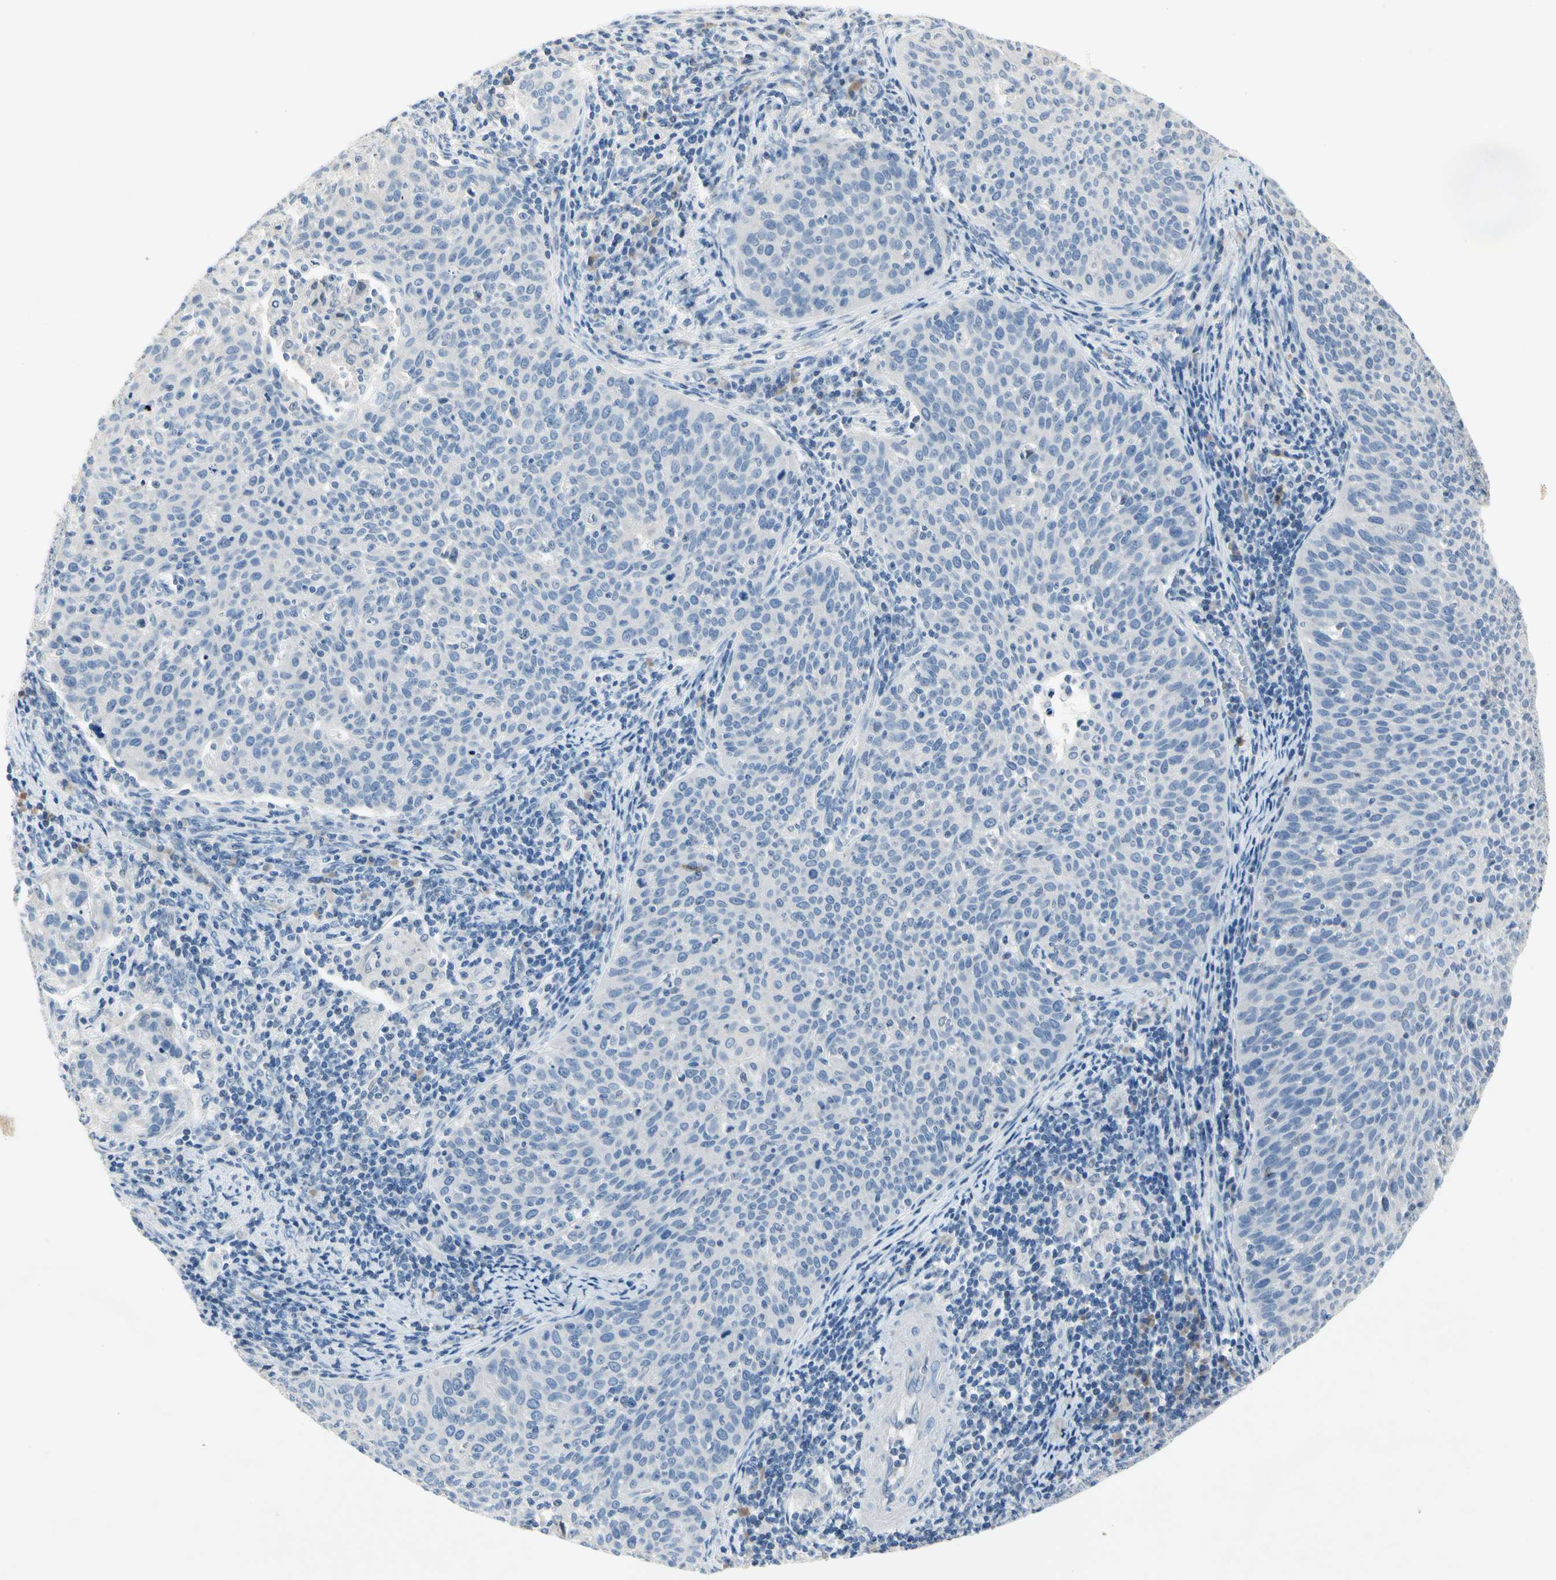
{"staining": {"intensity": "negative", "quantity": "none", "location": "none"}, "tissue": "cervical cancer", "cell_type": "Tumor cells", "image_type": "cancer", "snomed": [{"axis": "morphology", "description": "Squamous cell carcinoma, NOS"}, {"axis": "topography", "description": "Cervix"}], "caption": "The IHC photomicrograph has no significant staining in tumor cells of cervical cancer (squamous cell carcinoma) tissue. (DAB IHC visualized using brightfield microscopy, high magnification).", "gene": "ECRG4", "patient": {"sex": "female", "age": 38}}